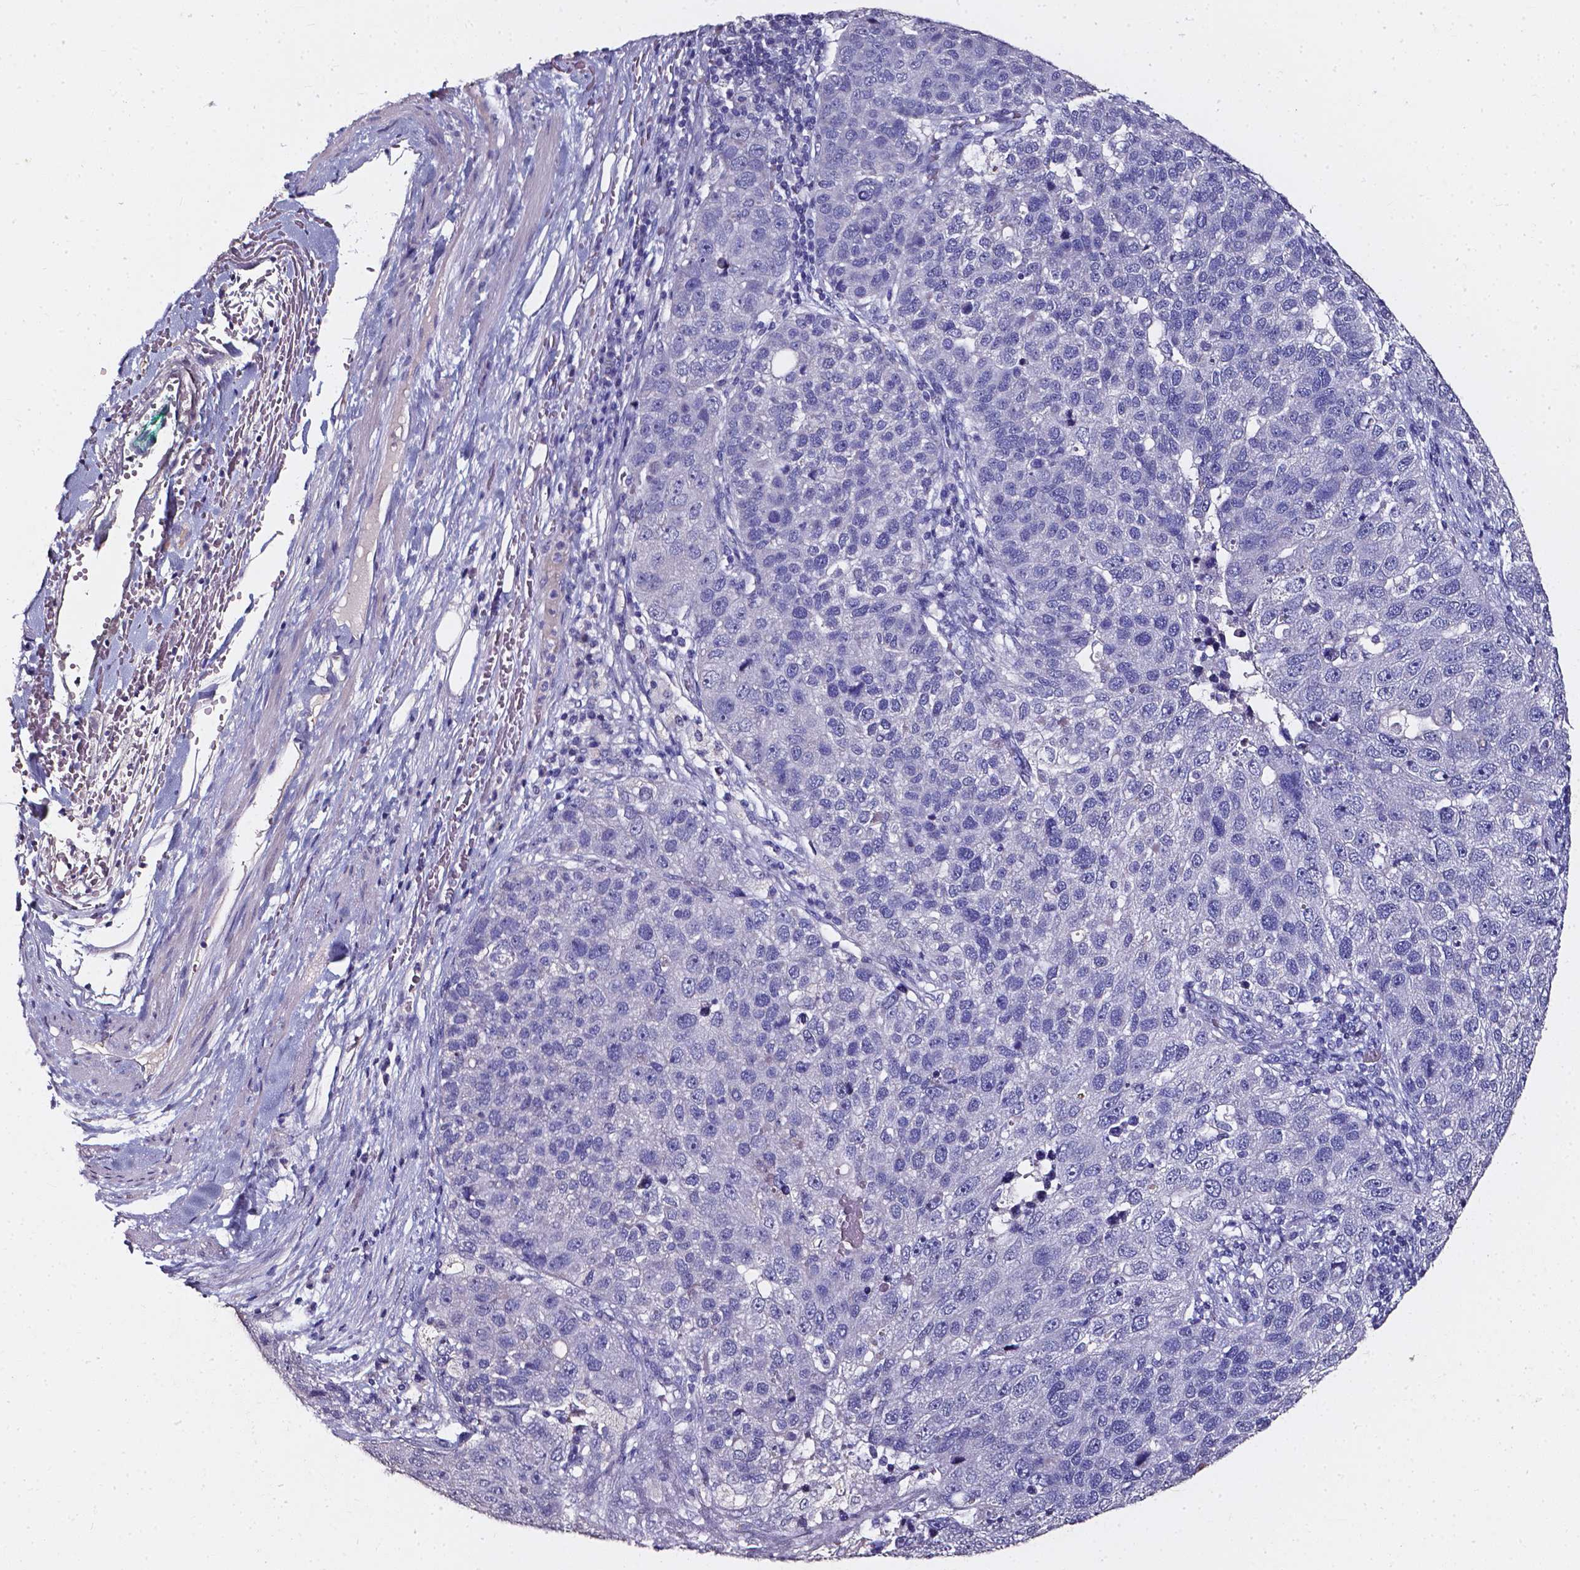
{"staining": {"intensity": "negative", "quantity": "none", "location": "none"}, "tissue": "pancreatic cancer", "cell_type": "Tumor cells", "image_type": "cancer", "snomed": [{"axis": "morphology", "description": "Adenocarcinoma, NOS"}, {"axis": "topography", "description": "Pancreas"}], "caption": "A histopathology image of pancreatic adenocarcinoma stained for a protein displays no brown staining in tumor cells. (Stains: DAB IHC with hematoxylin counter stain, Microscopy: brightfield microscopy at high magnification).", "gene": "AKR1B10", "patient": {"sex": "female", "age": 61}}